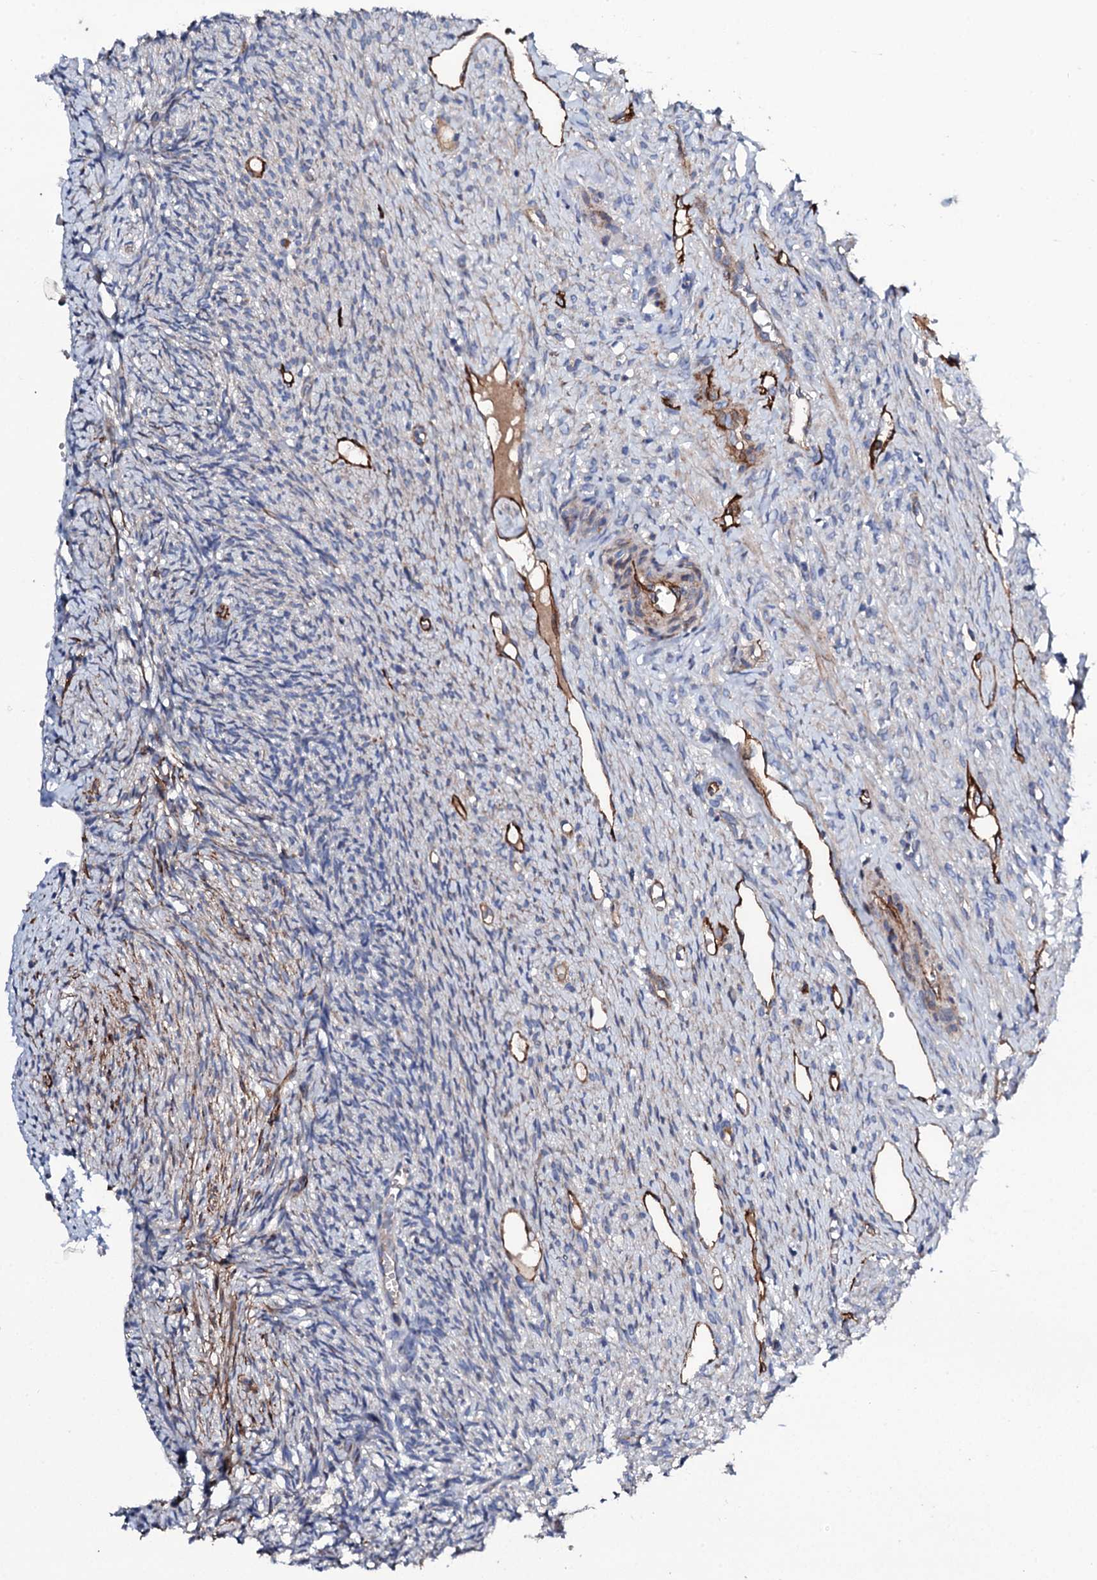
{"staining": {"intensity": "negative", "quantity": "none", "location": "none"}, "tissue": "ovary", "cell_type": "Ovarian stroma cells", "image_type": "normal", "snomed": [{"axis": "morphology", "description": "Normal tissue, NOS"}, {"axis": "topography", "description": "Ovary"}], "caption": "The photomicrograph shows no staining of ovarian stroma cells in normal ovary.", "gene": "DBX1", "patient": {"sex": "female", "age": 51}}